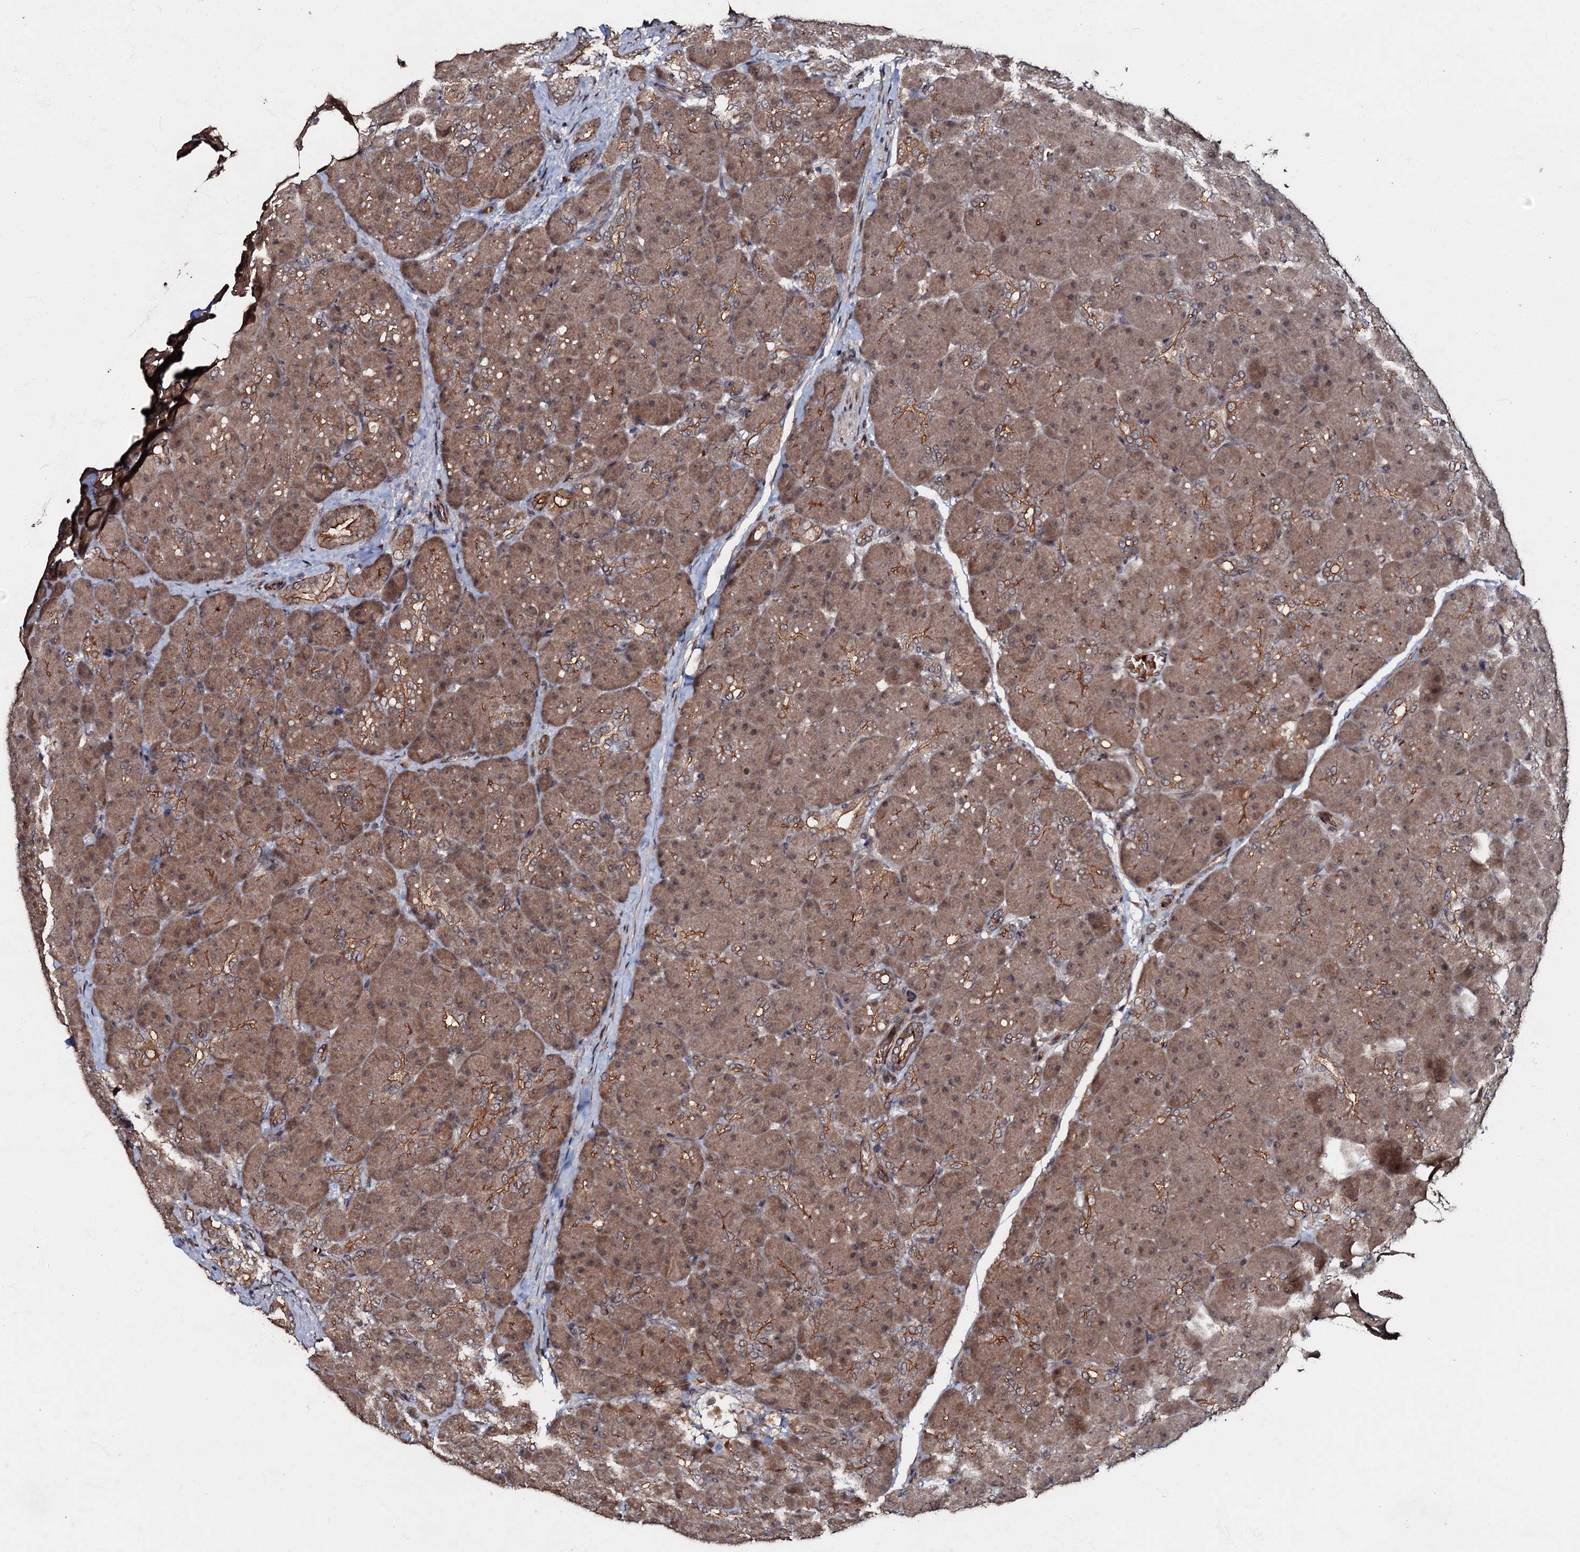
{"staining": {"intensity": "moderate", "quantity": ">75%", "location": "cytoplasmic/membranous"}, "tissue": "pancreas", "cell_type": "Exocrine glandular cells", "image_type": "normal", "snomed": [{"axis": "morphology", "description": "Normal tissue, NOS"}, {"axis": "topography", "description": "Pancreas"}], "caption": "Pancreas stained with immunohistochemistry displays moderate cytoplasmic/membranous staining in about >75% of exocrine glandular cells. The staining was performed using DAB to visualize the protein expression in brown, while the nuclei were stained in blue with hematoxylin (Magnification: 20x).", "gene": "MANSC4", "patient": {"sex": "male", "age": 66}}